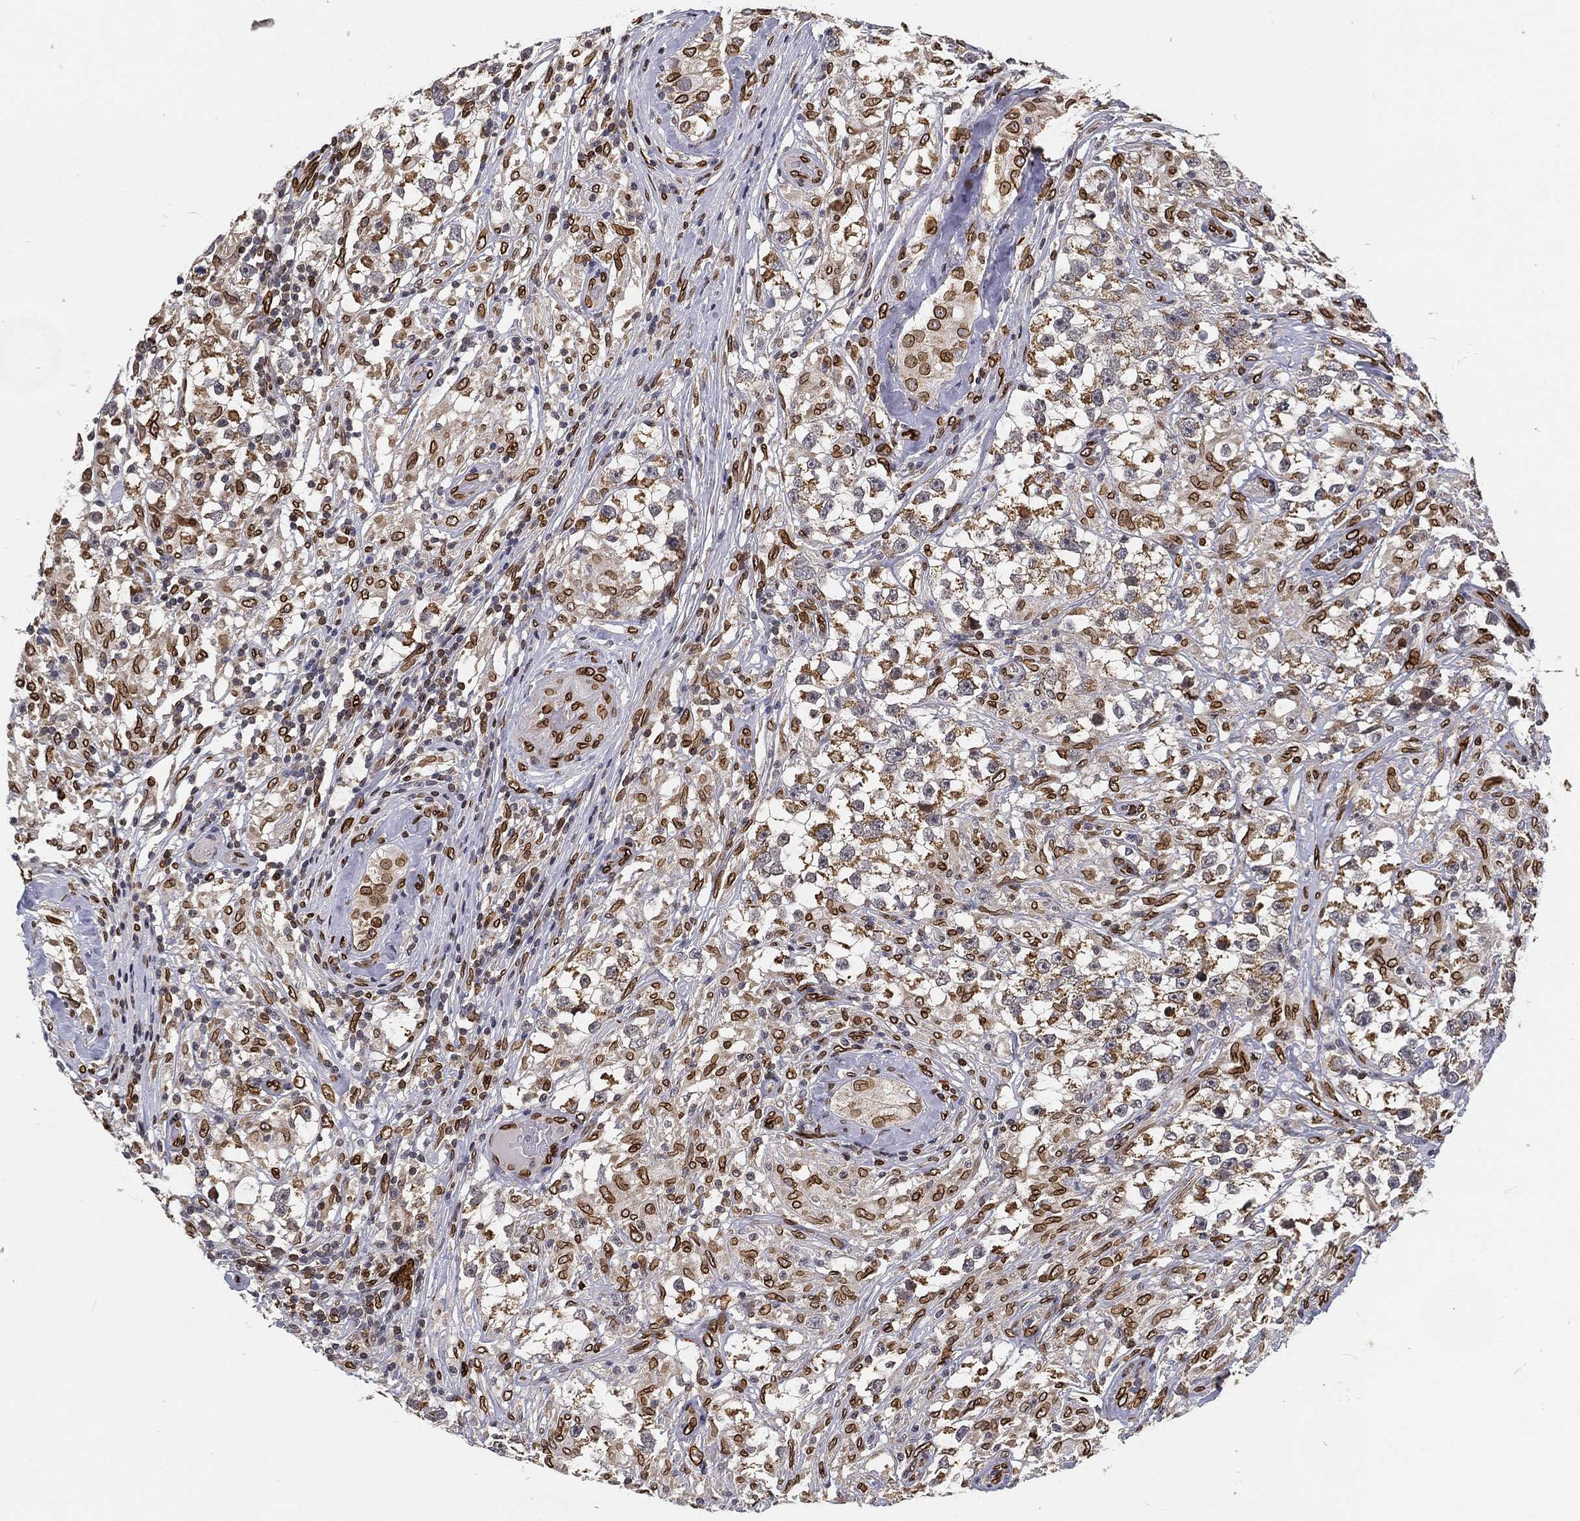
{"staining": {"intensity": "strong", "quantity": "25%-75%", "location": "cytoplasmic/membranous,nuclear"}, "tissue": "testis cancer", "cell_type": "Tumor cells", "image_type": "cancer", "snomed": [{"axis": "morphology", "description": "Seminoma, NOS"}, {"axis": "topography", "description": "Testis"}], "caption": "A histopathology image of testis cancer stained for a protein reveals strong cytoplasmic/membranous and nuclear brown staining in tumor cells.", "gene": "PALB2", "patient": {"sex": "male", "age": 46}}